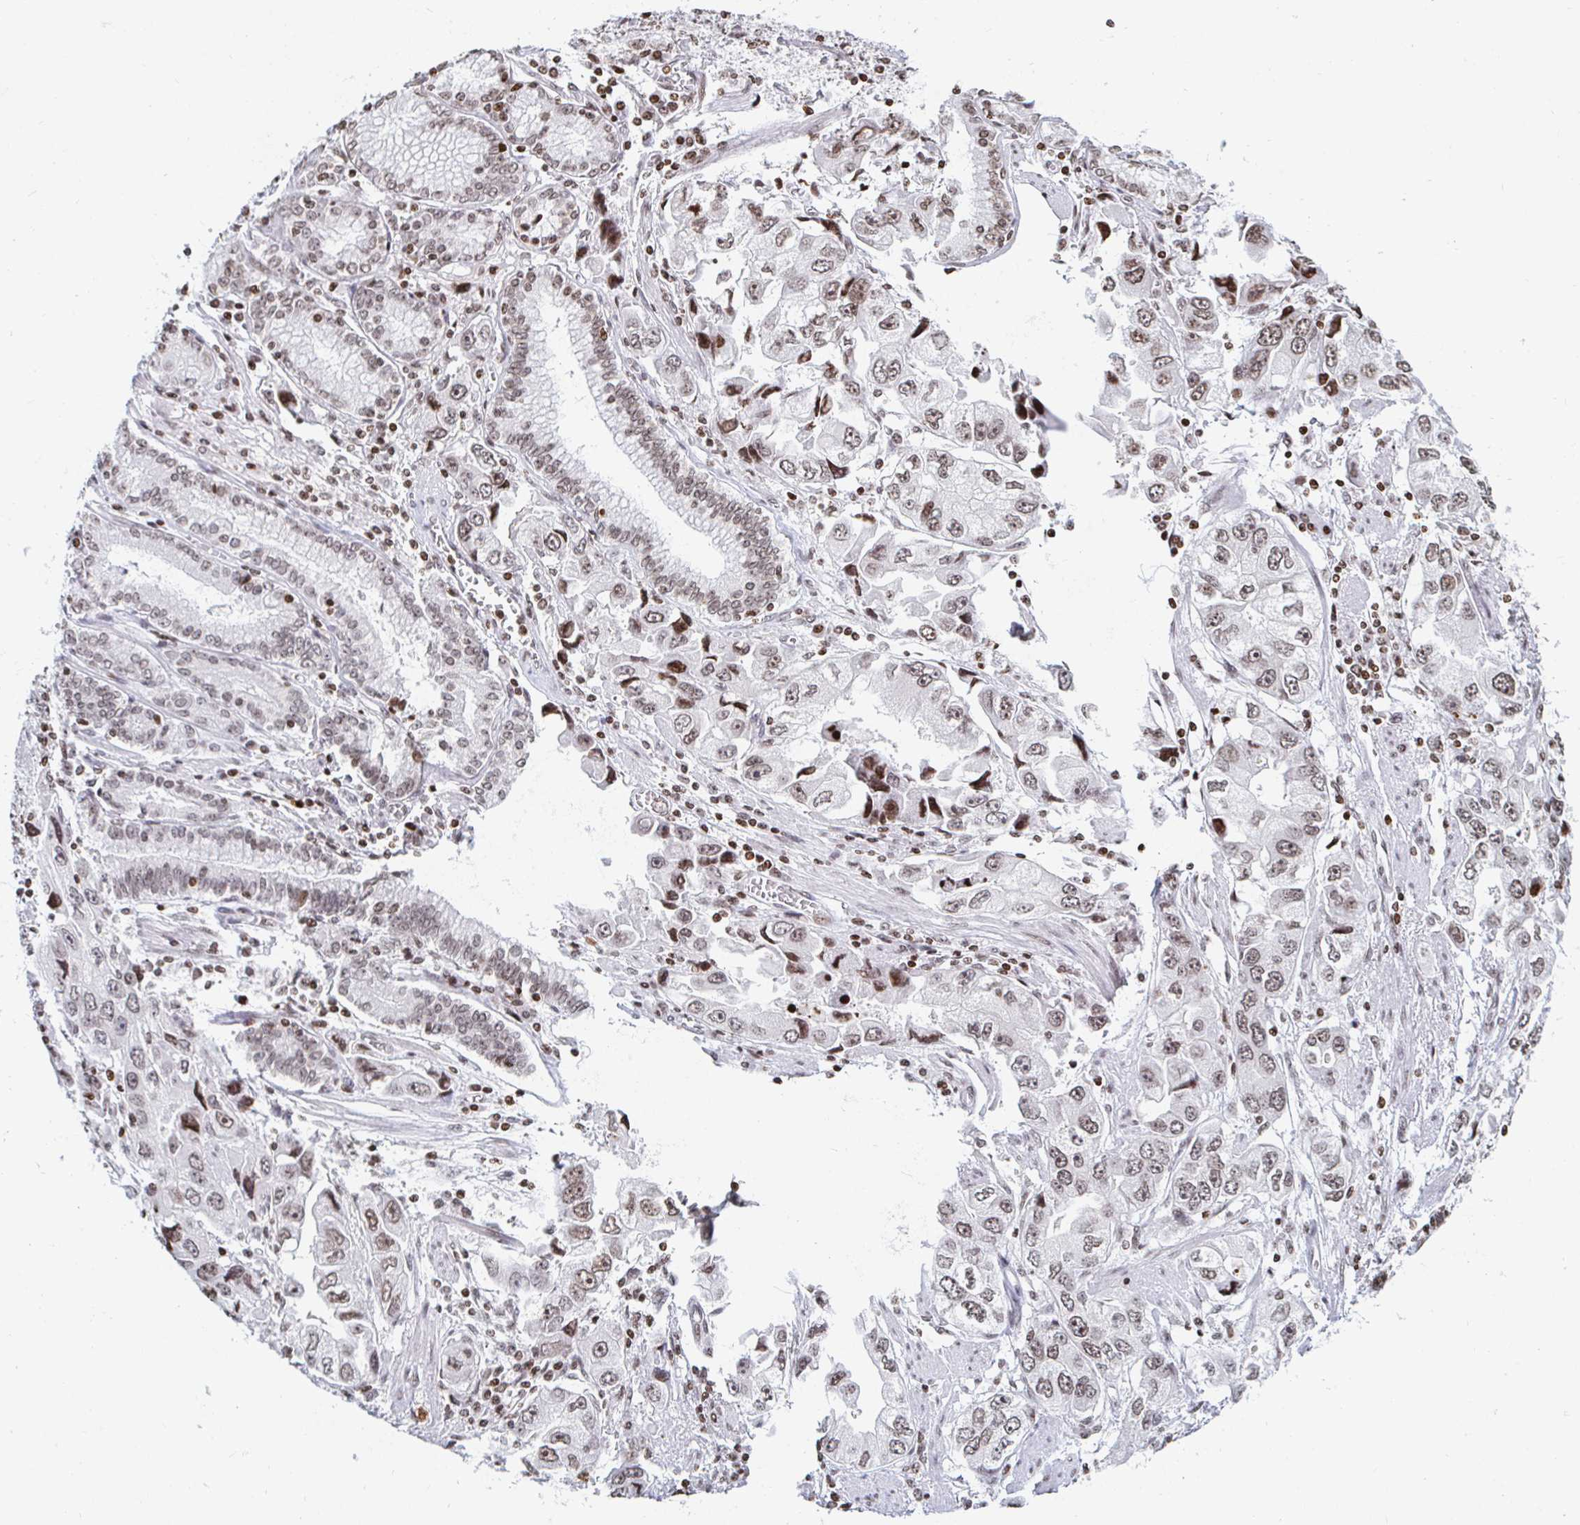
{"staining": {"intensity": "moderate", "quantity": ">75%", "location": "nuclear"}, "tissue": "stomach cancer", "cell_type": "Tumor cells", "image_type": "cancer", "snomed": [{"axis": "morphology", "description": "Adenocarcinoma, NOS"}, {"axis": "topography", "description": "Stomach, lower"}], "caption": "Human adenocarcinoma (stomach) stained with a brown dye exhibits moderate nuclear positive positivity in approximately >75% of tumor cells.", "gene": "HOXC10", "patient": {"sex": "female", "age": 93}}